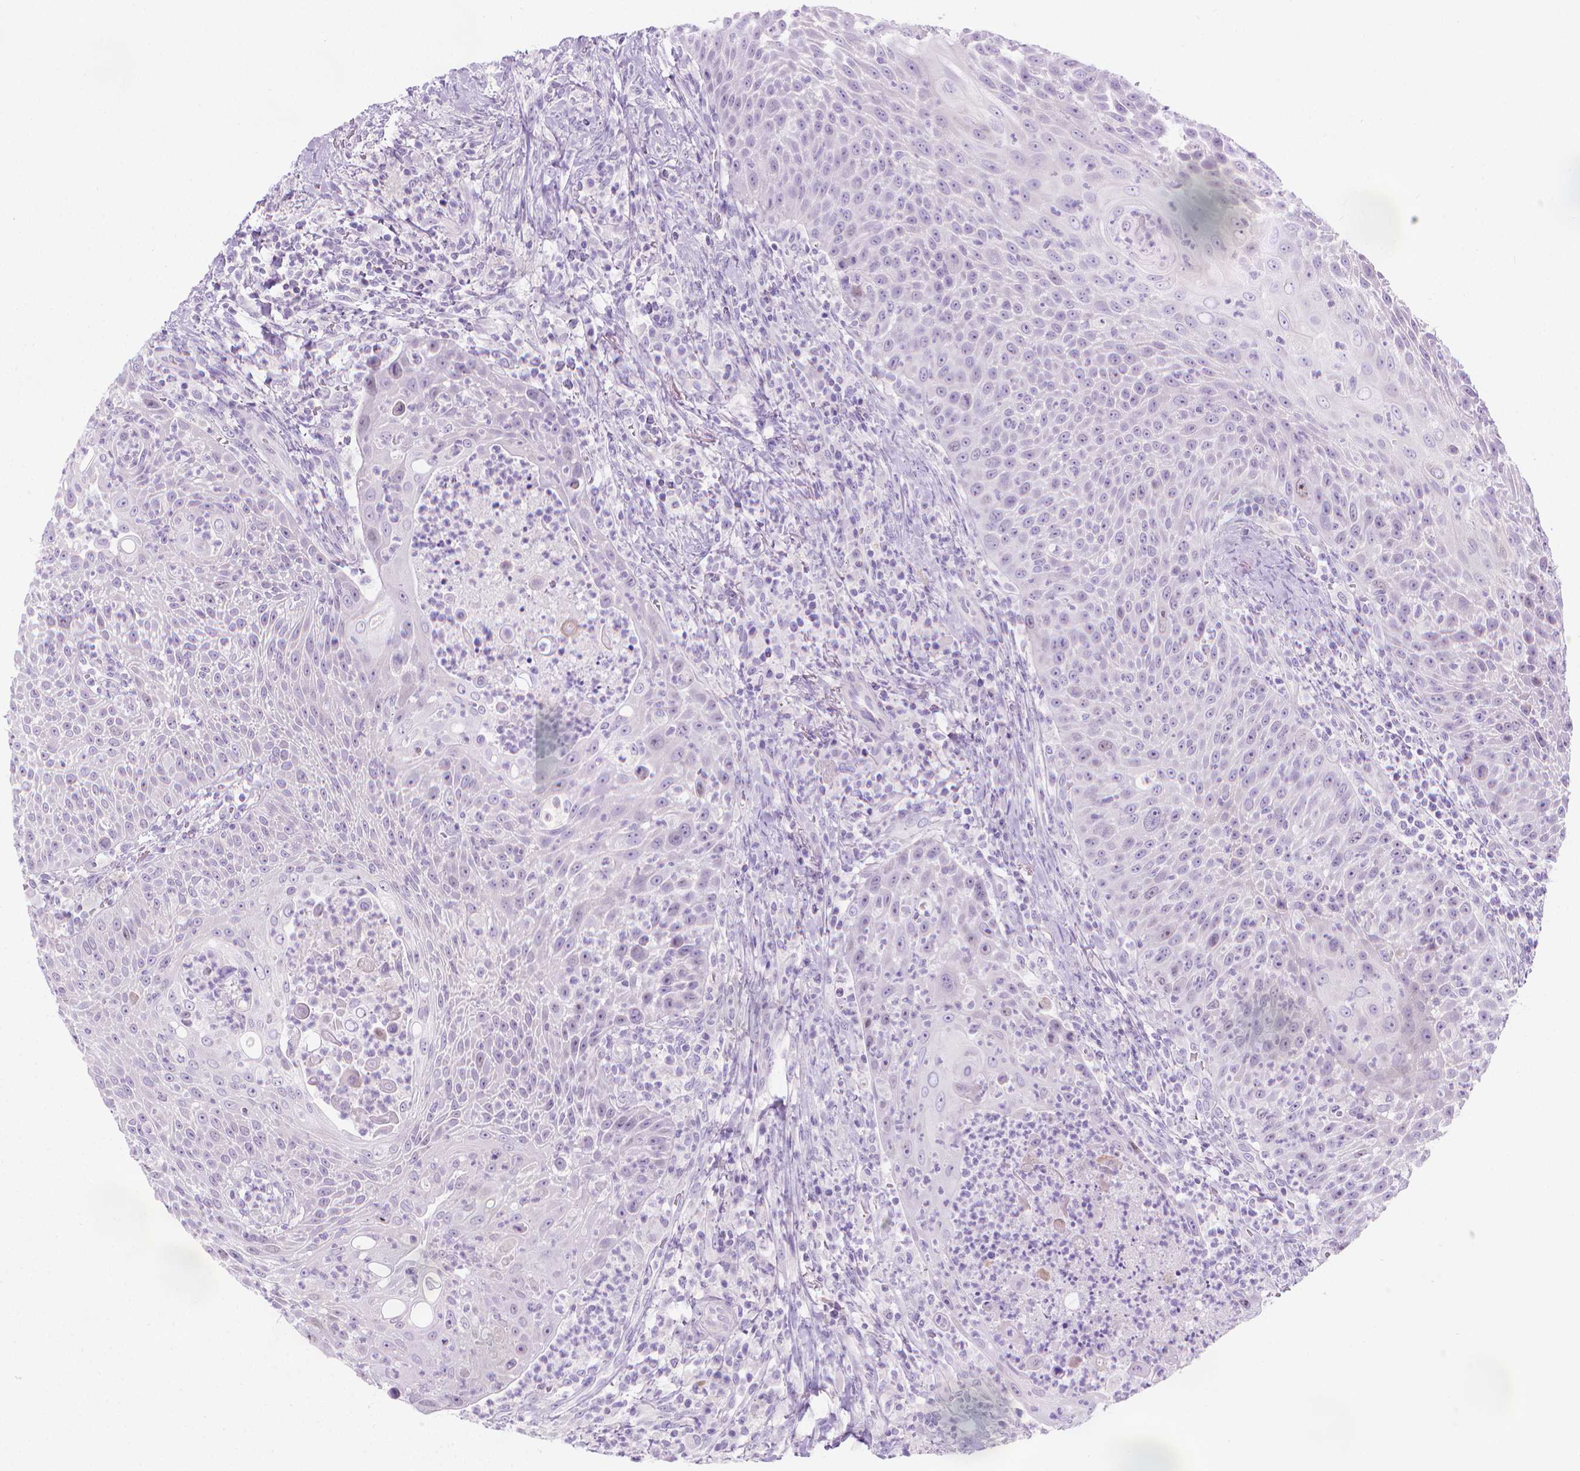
{"staining": {"intensity": "negative", "quantity": "none", "location": "none"}, "tissue": "head and neck cancer", "cell_type": "Tumor cells", "image_type": "cancer", "snomed": [{"axis": "morphology", "description": "Squamous cell carcinoma, NOS"}, {"axis": "topography", "description": "Head-Neck"}], "caption": "Immunohistochemistry of human head and neck cancer (squamous cell carcinoma) reveals no staining in tumor cells.", "gene": "SPAG6", "patient": {"sex": "male", "age": 69}}